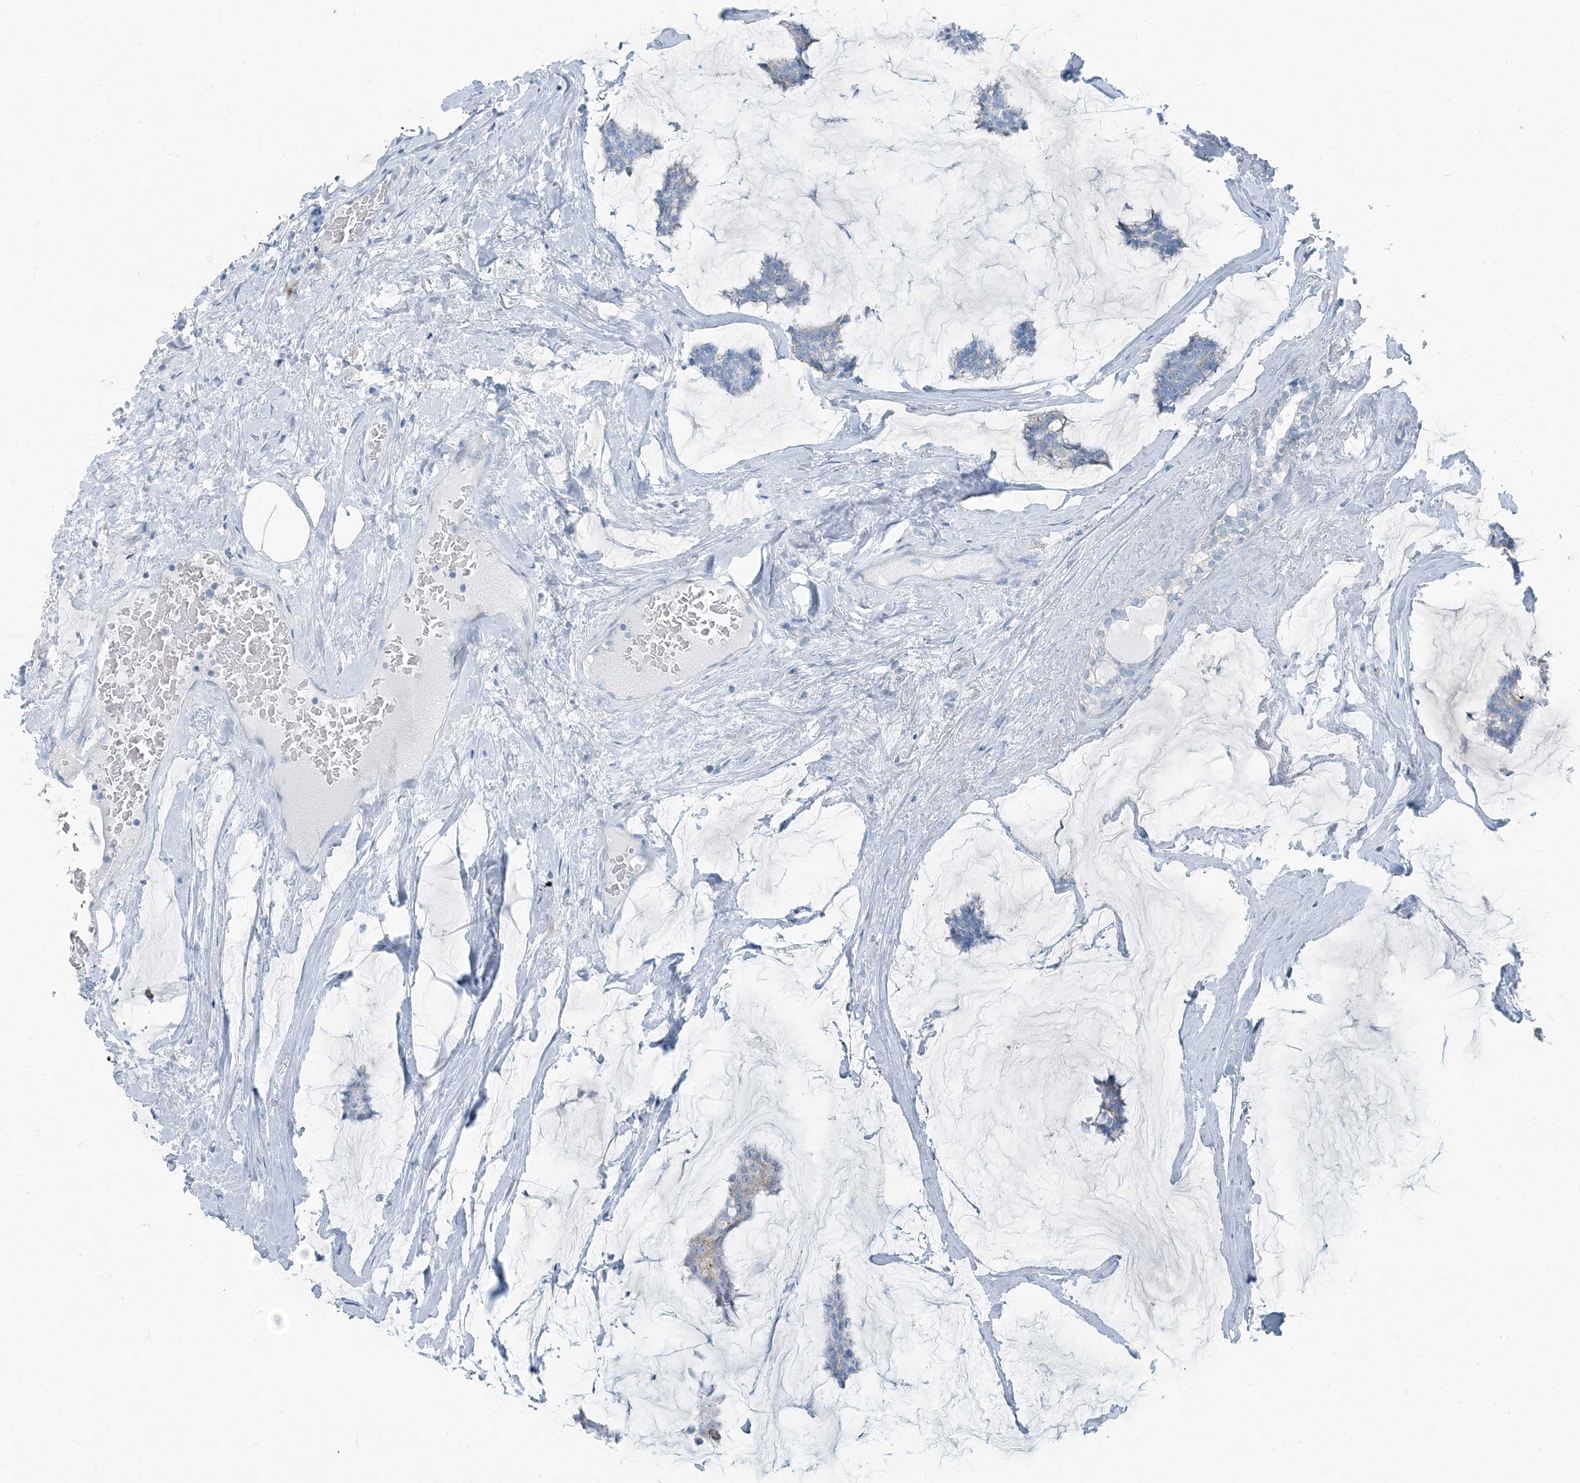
{"staining": {"intensity": "moderate", "quantity": "<25%", "location": "cytoplasmic/membranous"}, "tissue": "breast cancer", "cell_type": "Tumor cells", "image_type": "cancer", "snomed": [{"axis": "morphology", "description": "Duct carcinoma"}, {"axis": "topography", "description": "Breast"}], "caption": "A brown stain labels moderate cytoplasmic/membranous positivity of a protein in human breast cancer tumor cells.", "gene": "FAM162A", "patient": {"sex": "female", "age": 93}}